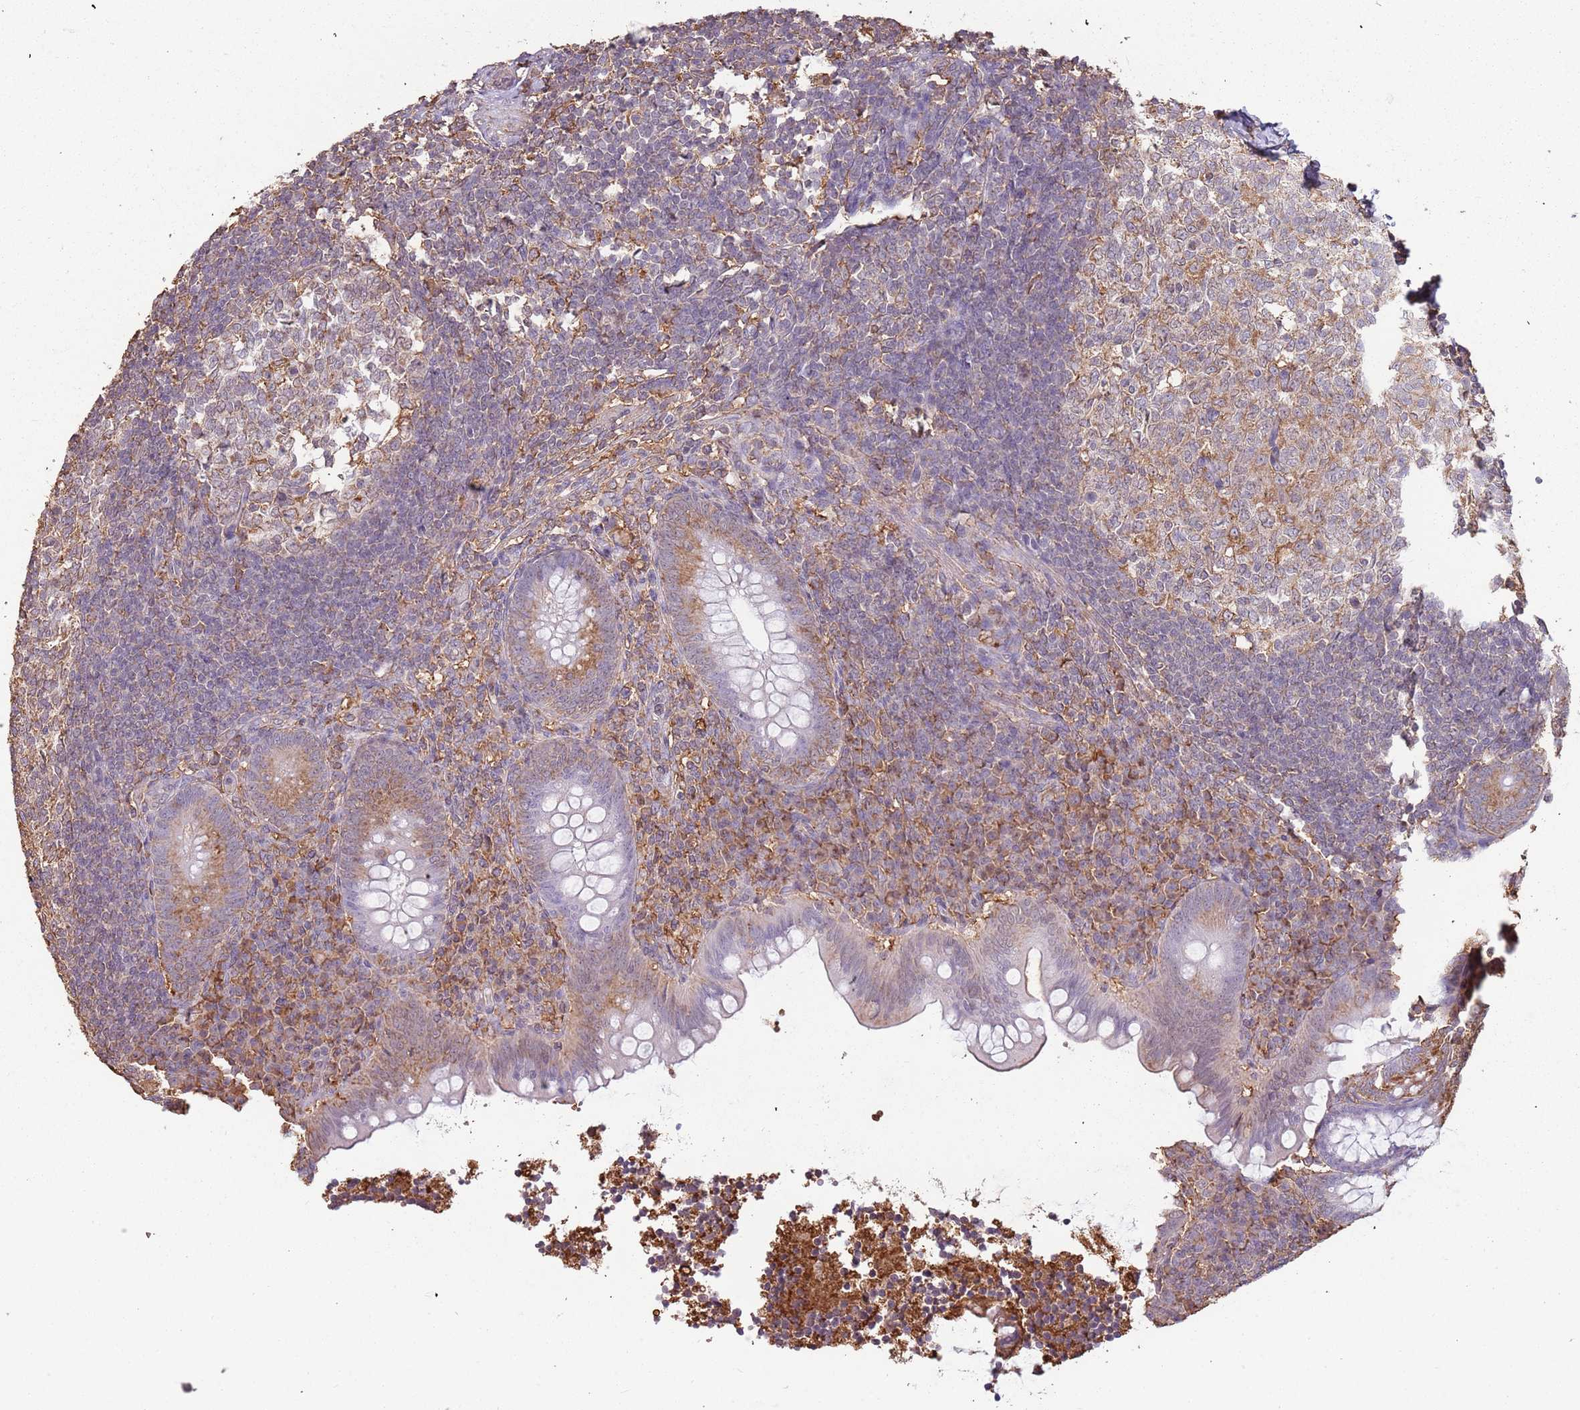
{"staining": {"intensity": "moderate", "quantity": "<25%", "location": "cytoplasmic/membranous"}, "tissue": "appendix", "cell_type": "Glandular cells", "image_type": "normal", "snomed": [{"axis": "morphology", "description": "Normal tissue, NOS"}, {"axis": "topography", "description": "Appendix"}], "caption": "Brown immunohistochemical staining in benign appendix shows moderate cytoplasmic/membranous expression in approximately <25% of glandular cells. The staining is performed using DAB (3,3'-diaminobenzidine) brown chromogen to label protein expression. The nuclei are counter-stained blue using hematoxylin.", "gene": "ATOSB", "patient": {"sex": "female", "age": 33}}